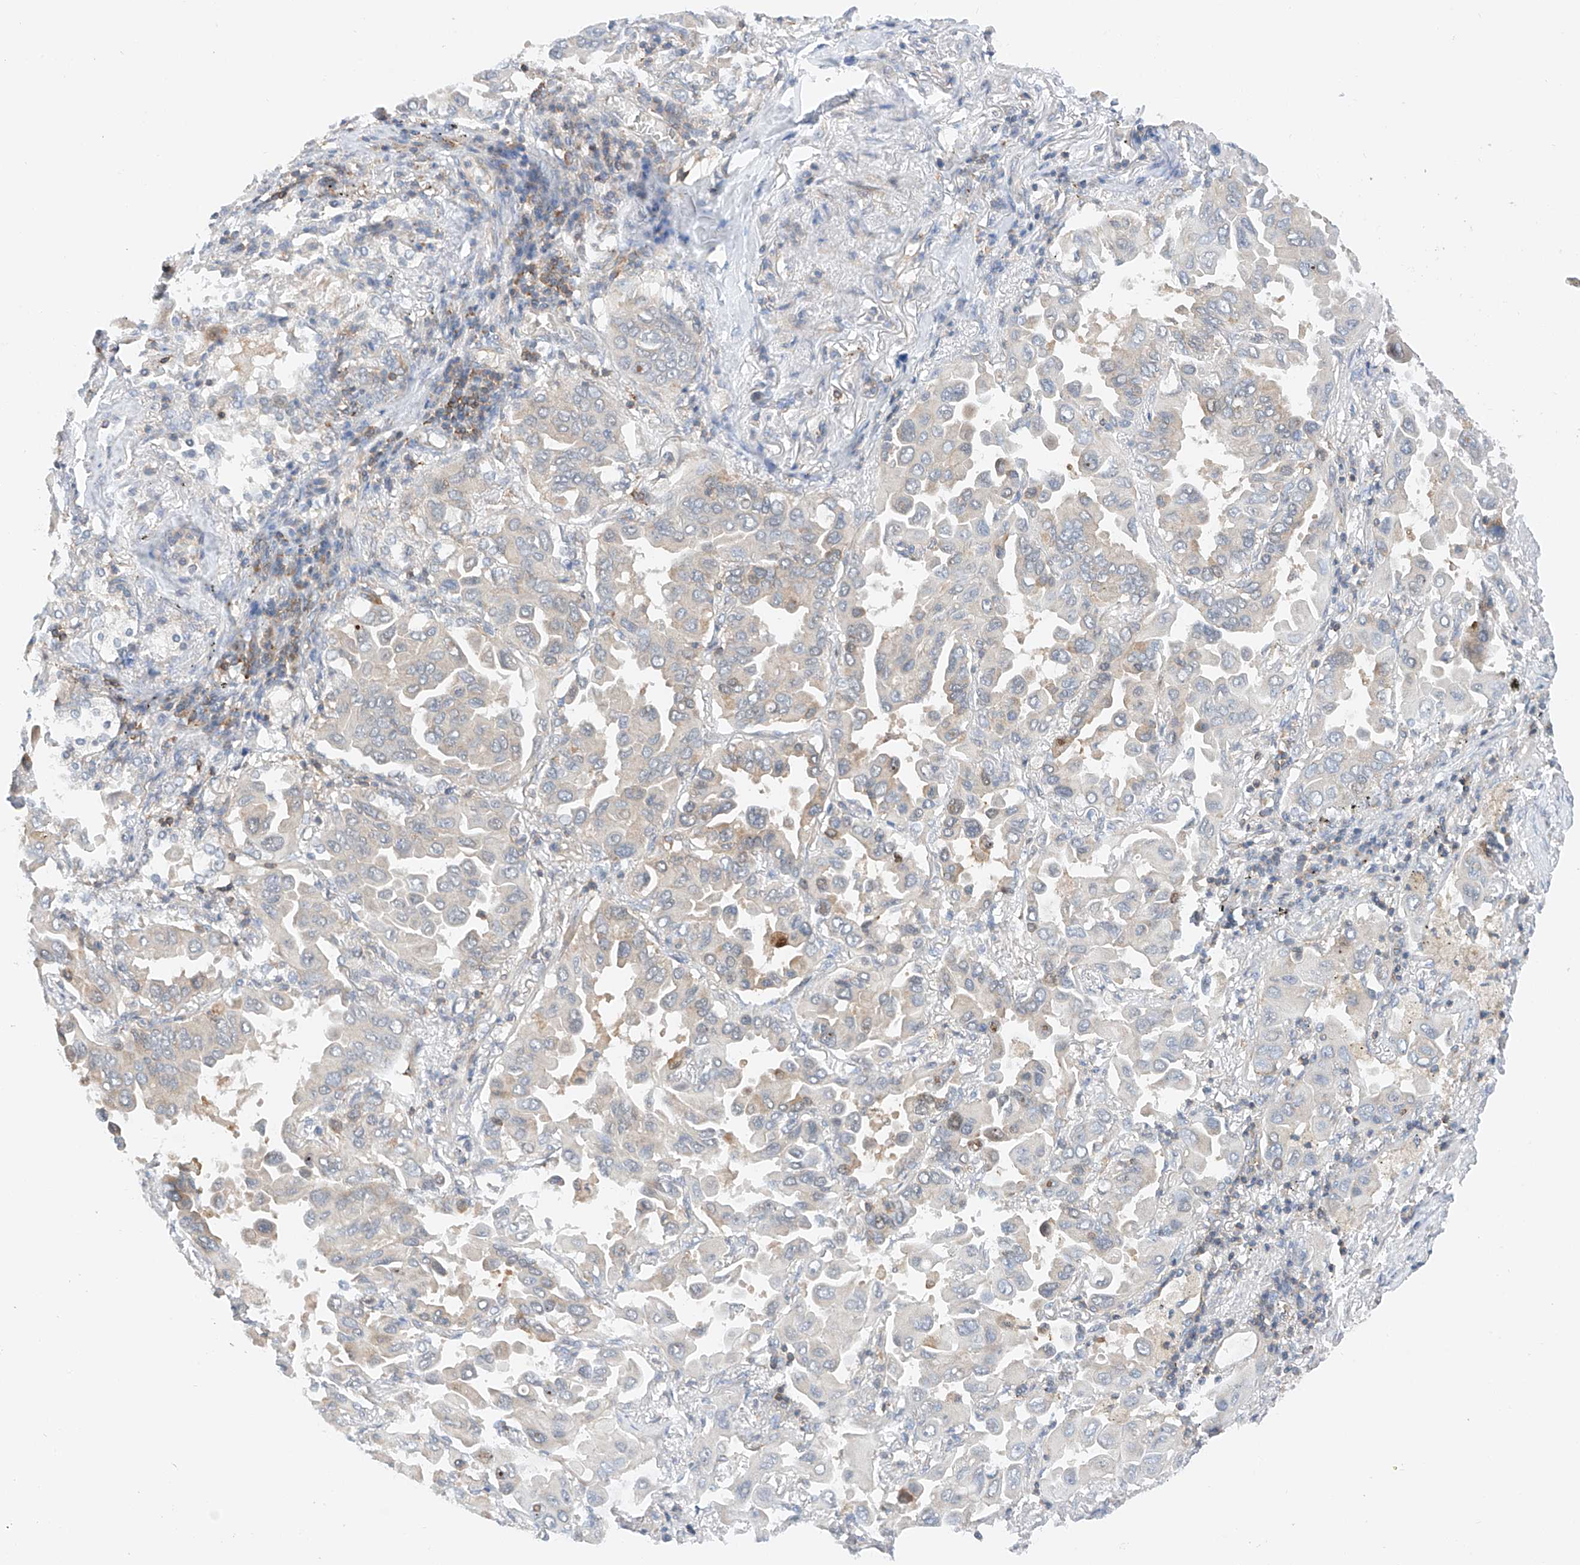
{"staining": {"intensity": "negative", "quantity": "none", "location": "none"}, "tissue": "lung cancer", "cell_type": "Tumor cells", "image_type": "cancer", "snomed": [{"axis": "morphology", "description": "Adenocarcinoma, NOS"}, {"axis": "topography", "description": "Lung"}], "caption": "Immunohistochemistry image of lung adenocarcinoma stained for a protein (brown), which demonstrates no staining in tumor cells.", "gene": "MFN2", "patient": {"sex": "male", "age": 64}}